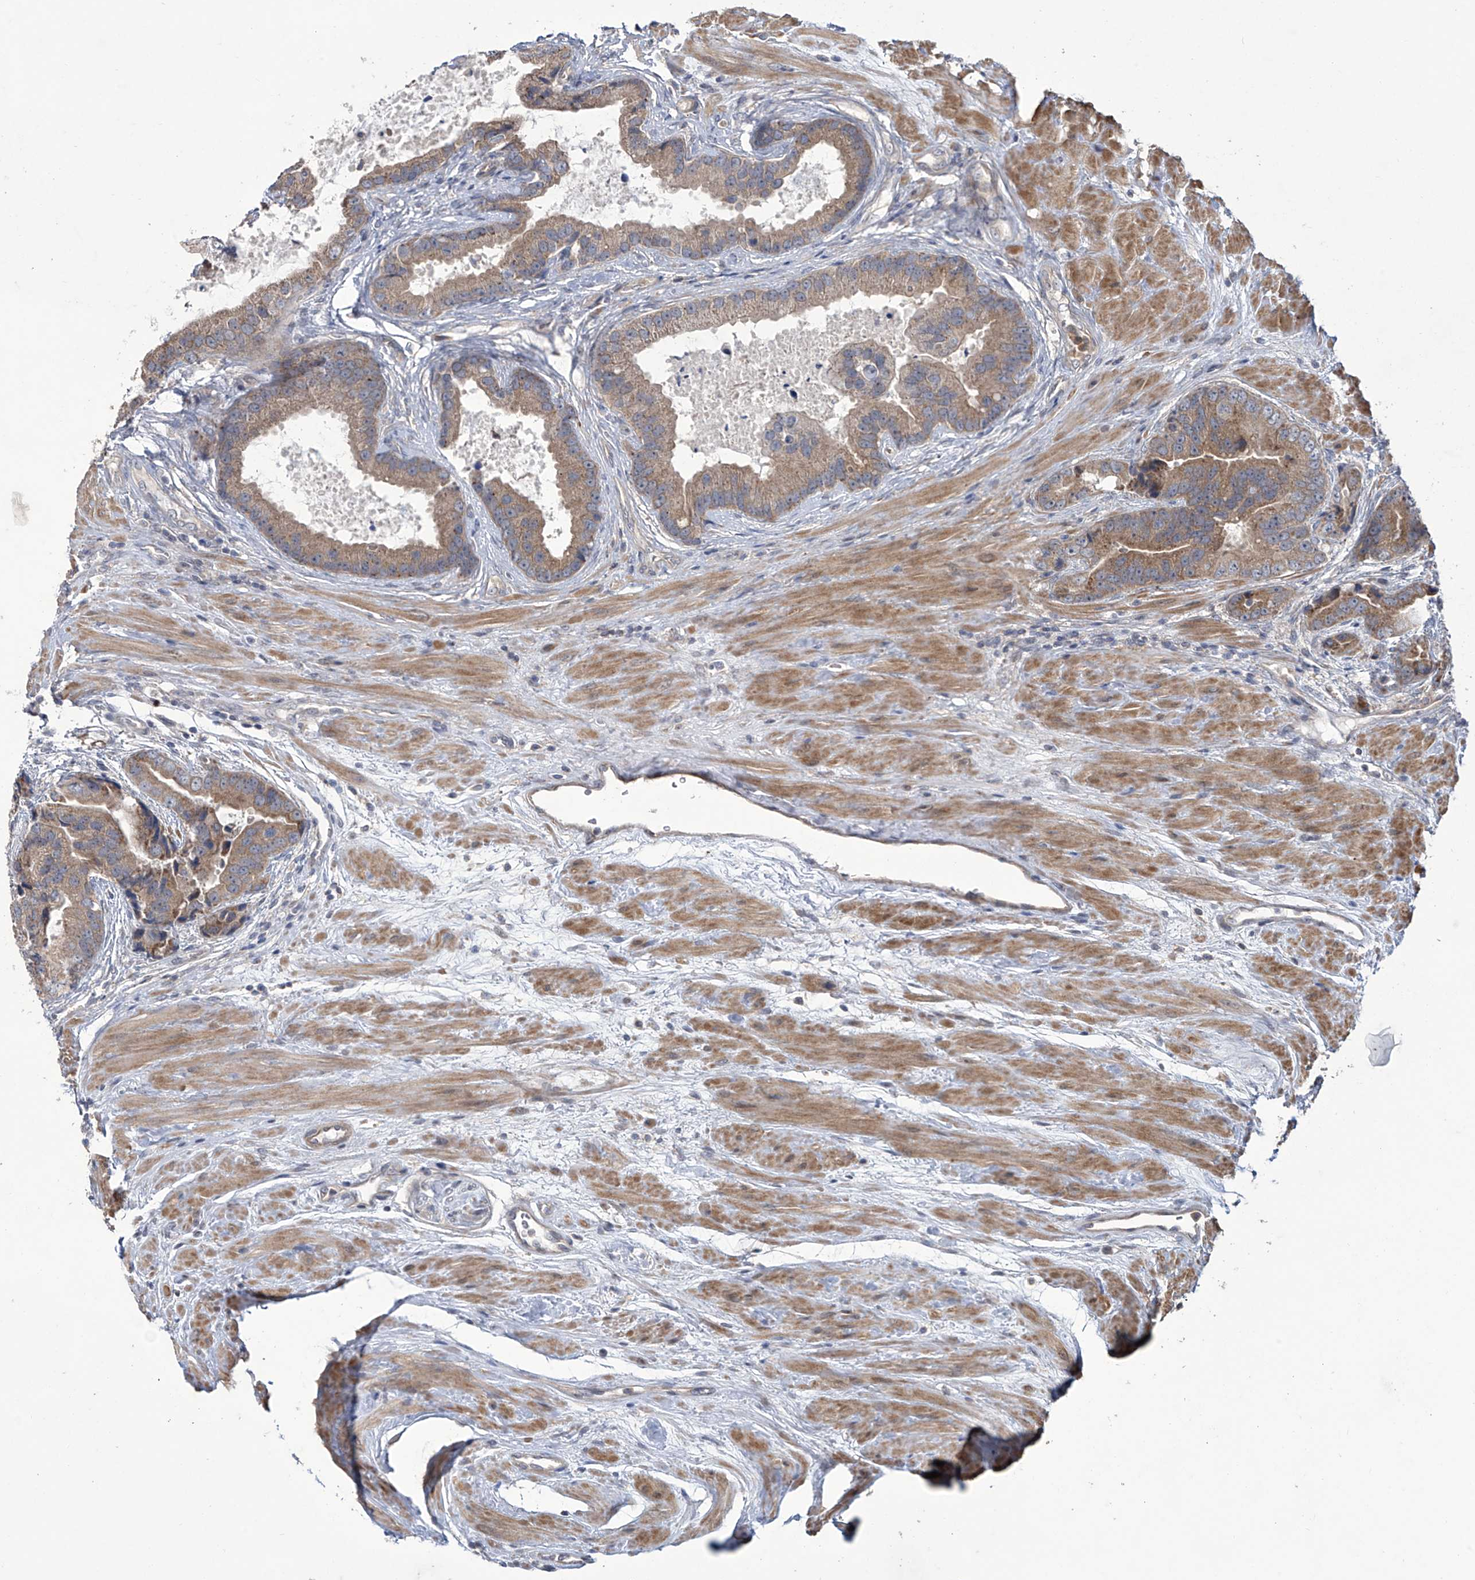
{"staining": {"intensity": "moderate", "quantity": ">75%", "location": "cytoplasmic/membranous"}, "tissue": "prostate cancer", "cell_type": "Tumor cells", "image_type": "cancer", "snomed": [{"axis": "morphology", "description": "Adenocarcinoma, High grade"}, {"axis": "topography", "description": "Prostate"}], "caption": "Human prostate high-grade adenocarcinoma stained with a brown dye displays moderate cytoplasmic/membranous positive expression in about >75% of tumor cells.", "gene": "TRIM60", "patient": {"sex": "male", "age": 70}}